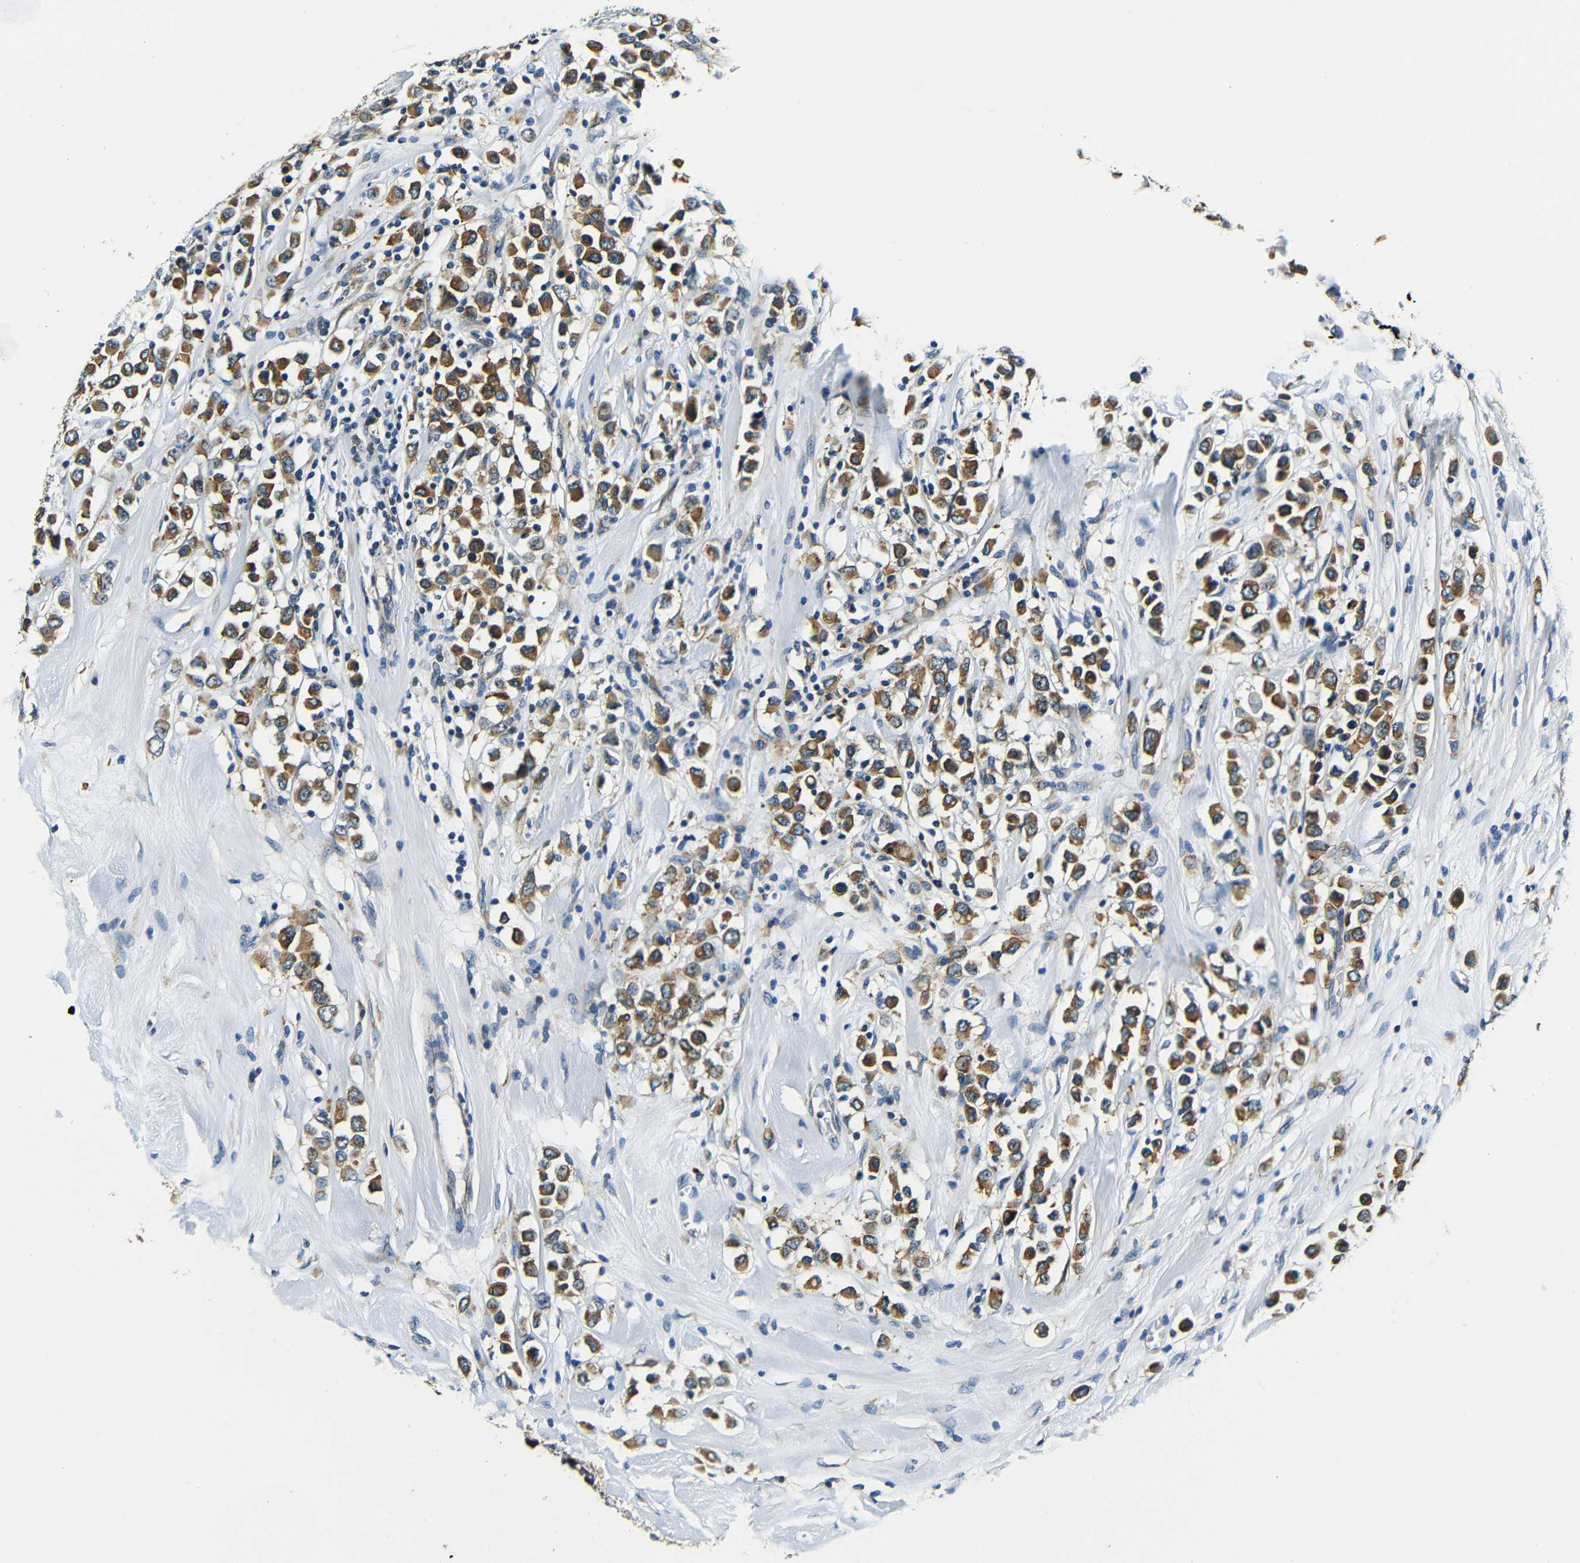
{"staining": {"intensity": "strong", "quantity": ">75%", "location": "cytoplasmic/membranous"}, "tissue": "breast cancer", "cell_type": "Tumor cells", "image_type": "cancer", "snomed": [{"axis": "morphology", "description": "Duct carcinoma"}, {"axis": "topography", "description": "Breast"}], "caption": "The histopathology image shows staining of breast cancer (invasive ductal carcinoma), revealing strong cytoplasmic/membranous protein positivity (brown color) within tumor cells. (DAB = brown stain, brightfield microscopy at high magnification).", "gene": "VAPB", "patient": {"sex": "female", "age": 61}}